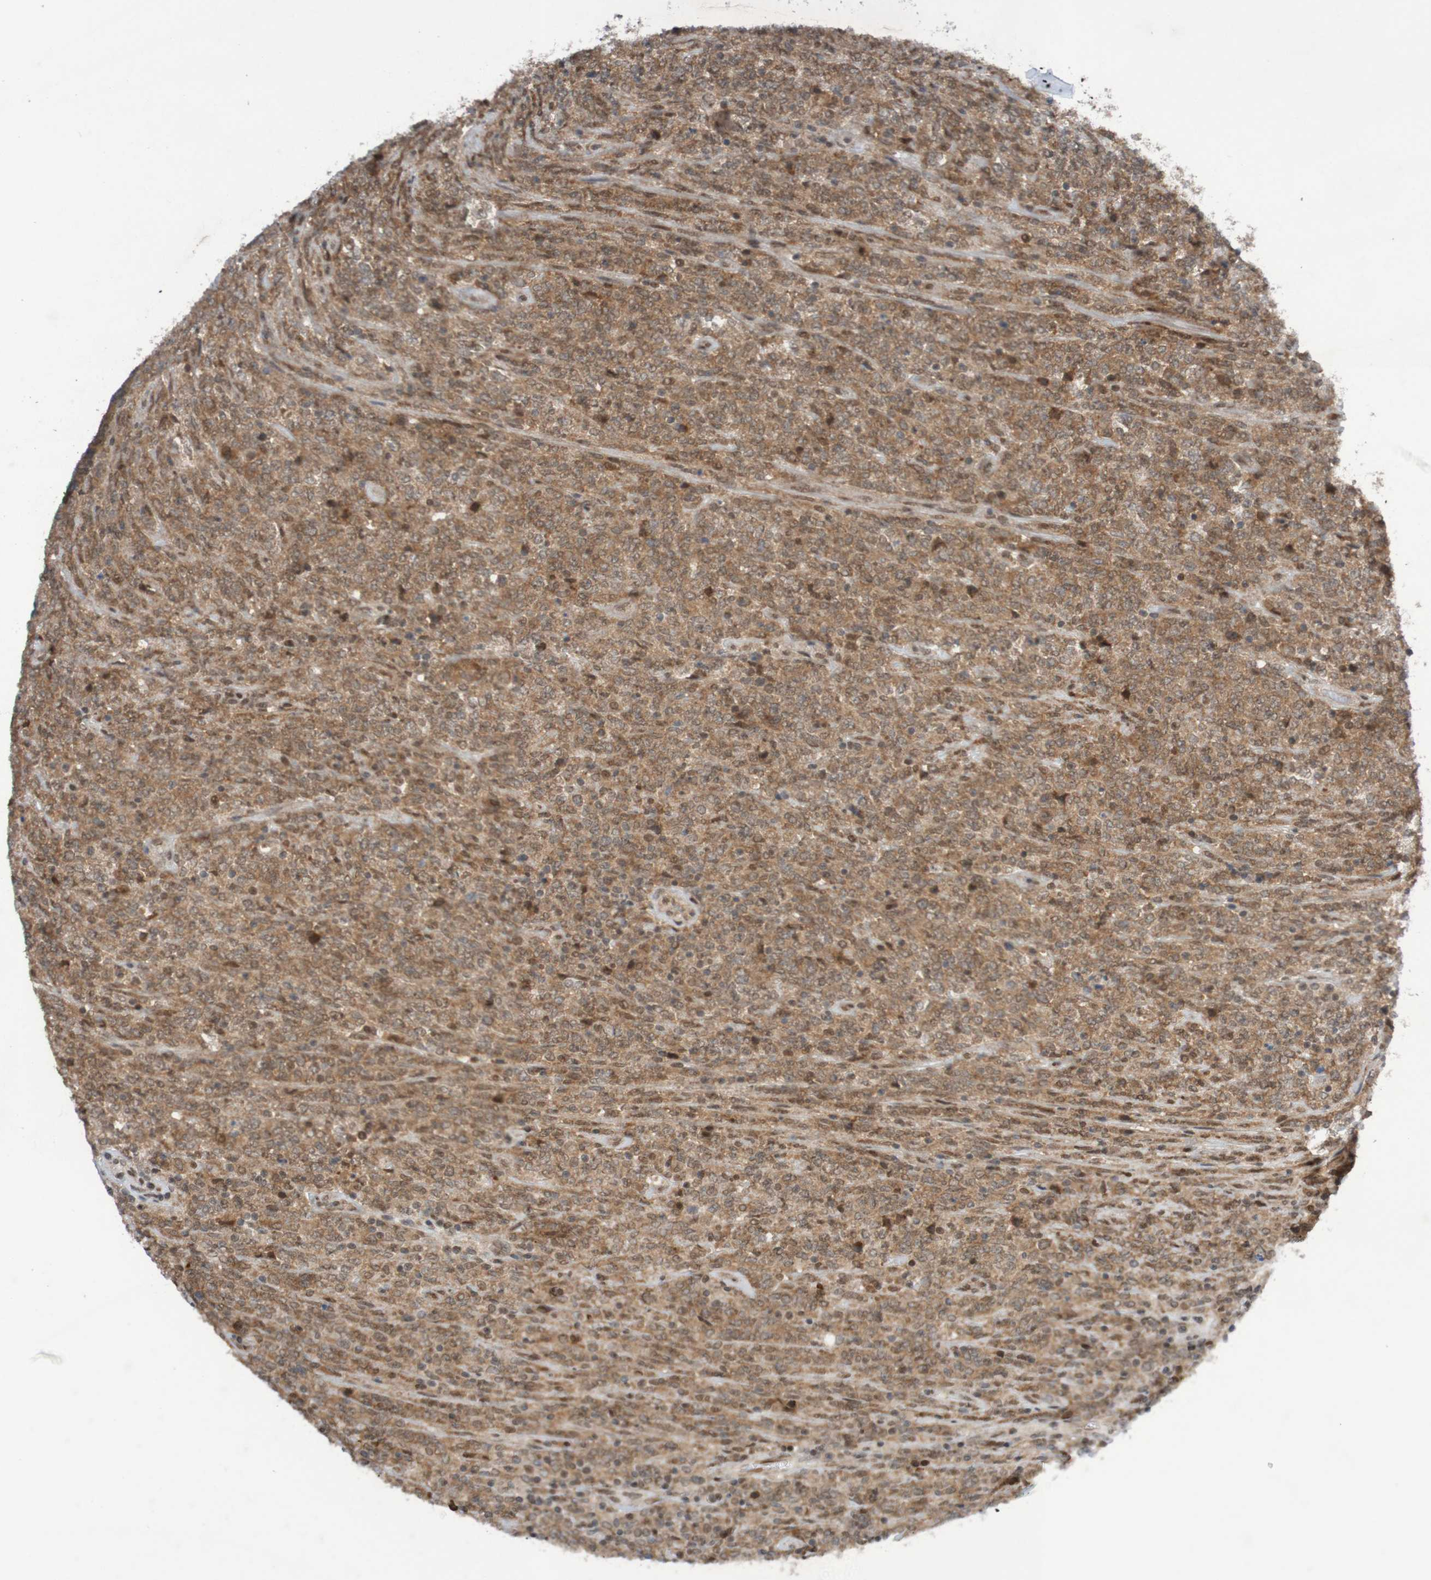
{"staining": {"intensity": "weak", "quantity": ">75%", "location": "cytoplasmic/membranous"}, "tissue": "lymphoma", "cell_type": "Tumor cells", "image_type": "cancer", "snomed": [{"axis": "morphology", "description": "Malignant lymphoma, non-Hodgkin's type, High grade"}, {"axis": "topography", "description": "Soft tissue"}], "caption": "A brown stain shows weak cytoplasmic/membranous staining of a protein in lymphoma tumor cells. (Brightfield microscopy of DAB IHC at high magnification).", "gene": "ITLN1", "patient": {"sex": "male", "age": 18}}